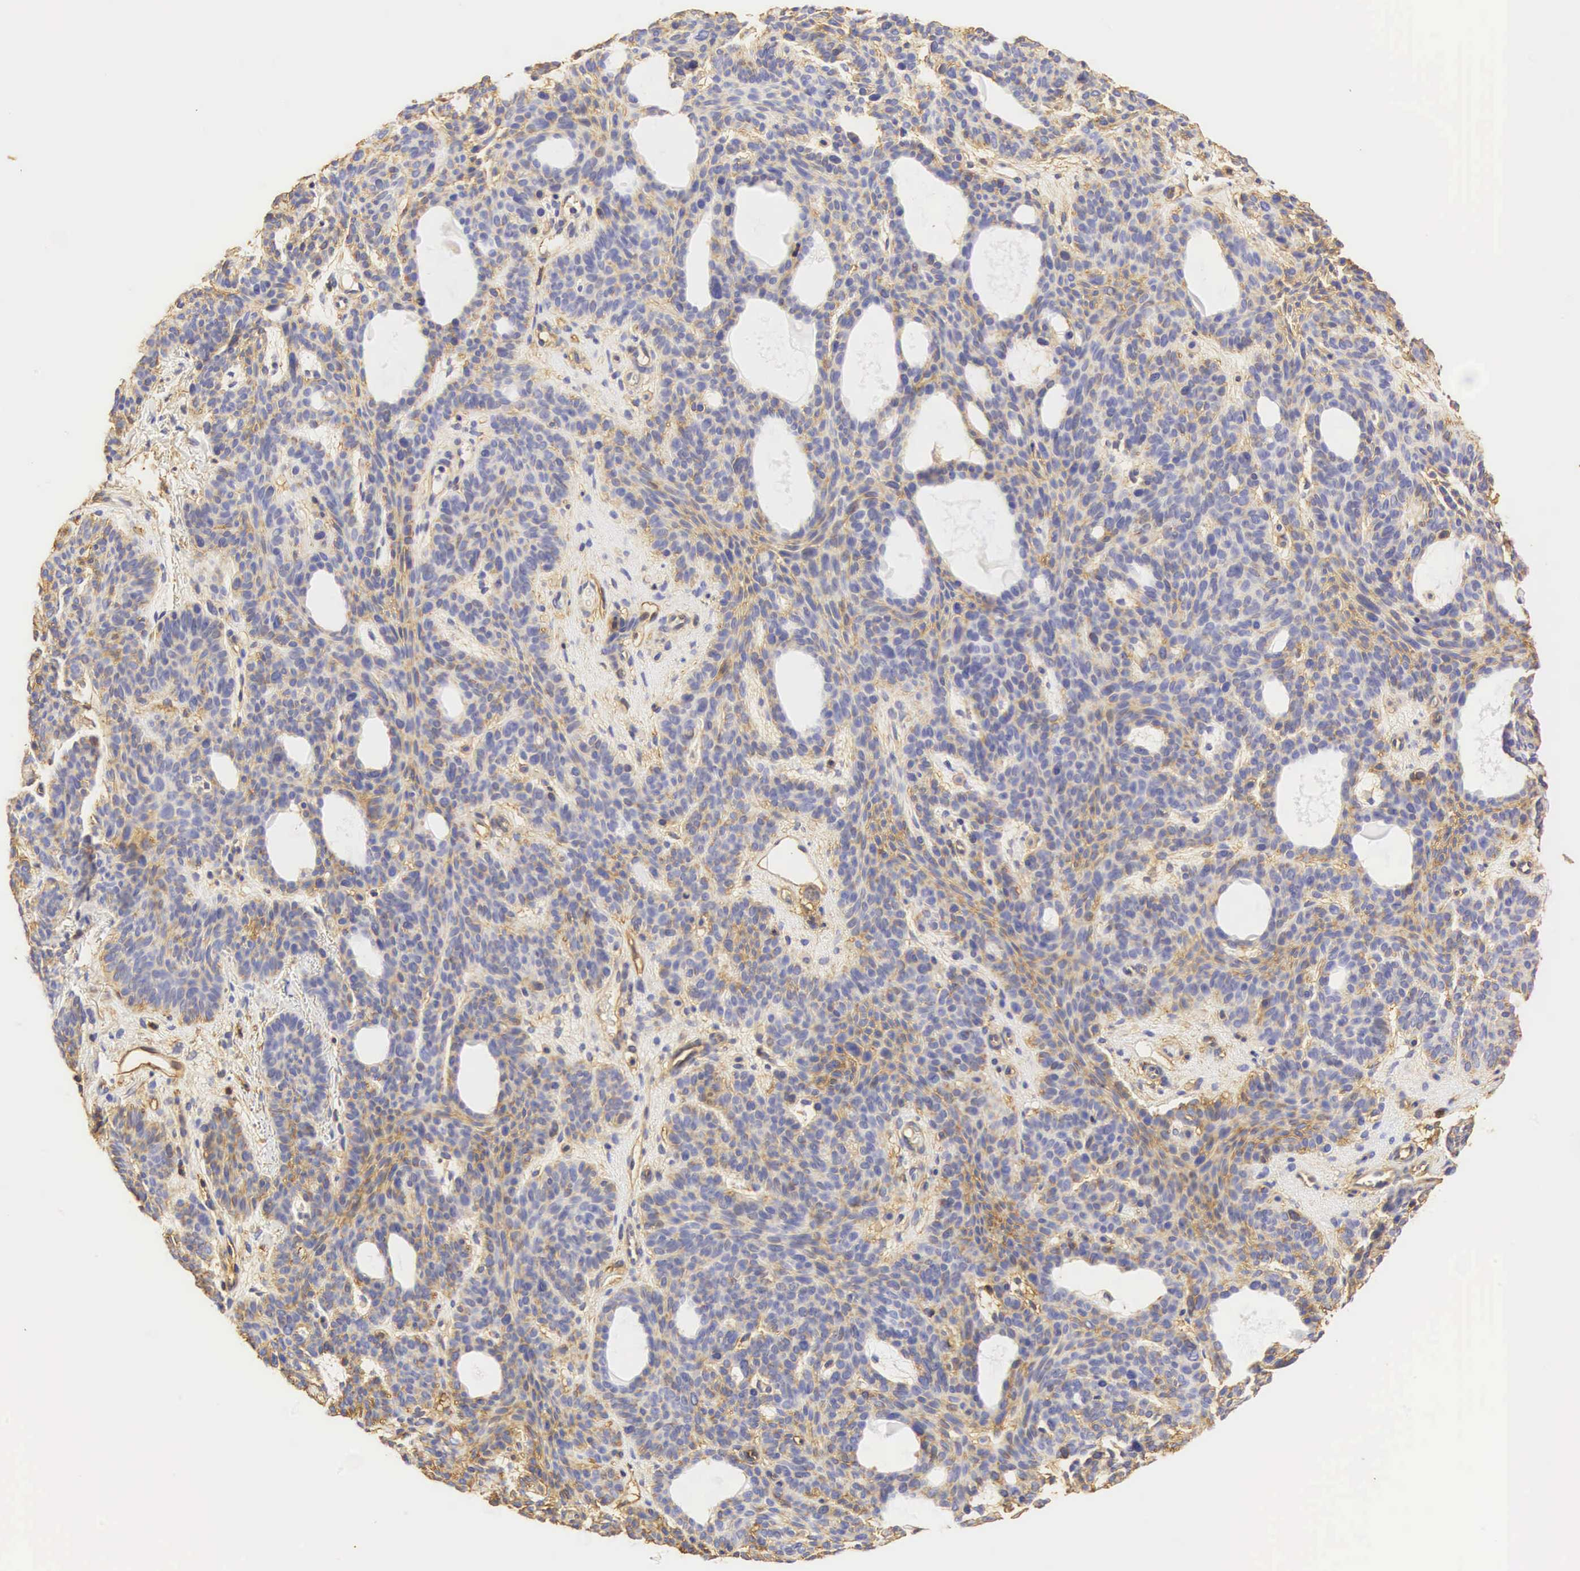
{"staining": {"intensity": "weak", "quantity": "25%-75%", "location": "cytoplasmic/membranous"}, "tissue": "skin cancer", "cell_type": "Tumor cells", "image_type": "cancer", "snomed": [{"axis": "morphology", "description": "Basal cell carcinoma"}, {"axis": "topography", "description": "Skin"}], "caption": "Weak cytoplasmic/membranous protein staining is seen in about 25%-75% of tumor cells in basal cell carcinoma (skin). The protein of interest is stained brown, and the nuclei are stained in blue (DAB IHC with brightfield microscopy, high magnification).", "gene": "CD99", "patient": {"sex": "male", "age": 44}}